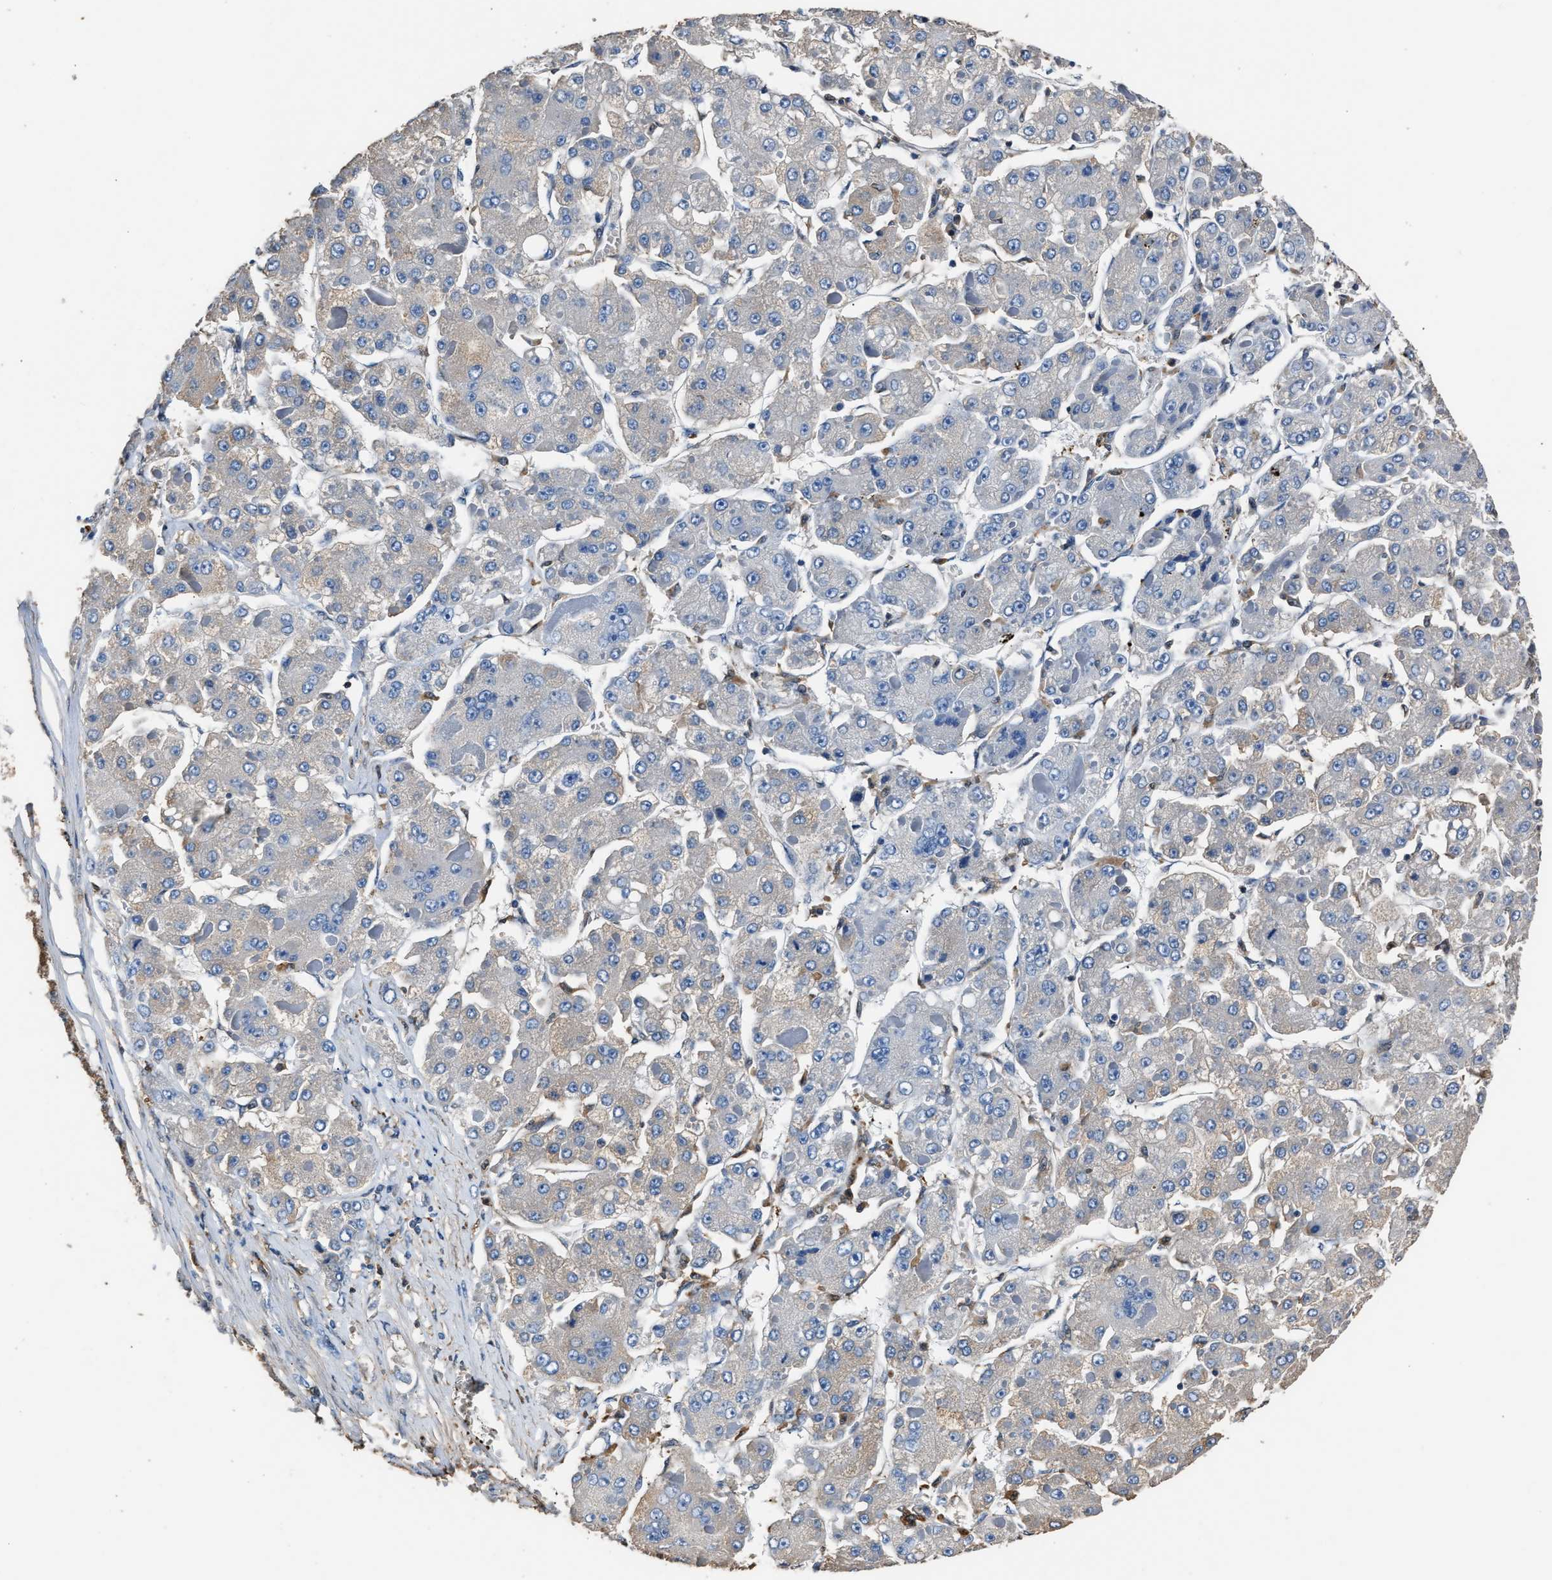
{"staining": {"intensity": "weak", "quantity": "25%-75%", "location": "cytoplasmic/membranous"}, "tissue": "liver cancer", "cell_type": "Tumor cells", "image_type": "cancer", "snomed": [{"axis": "morphology", "description": "Carcinoma, Hepatocellular, NOS"}, {"axis": "topography", "description": "Liver"}], "caption": "The immunohistochemical stain highlights weak cytoplasmic/membranous staining in tumor cells of liver cancer tissue. (Stains: DAB (3,3'-diaminobenzidine) in brown, nuclei in blue, Microscopy: brightfield microscopy at high magnification).", "gene": "GSTP1", "patient": {"sex": "female", "age": 73}}